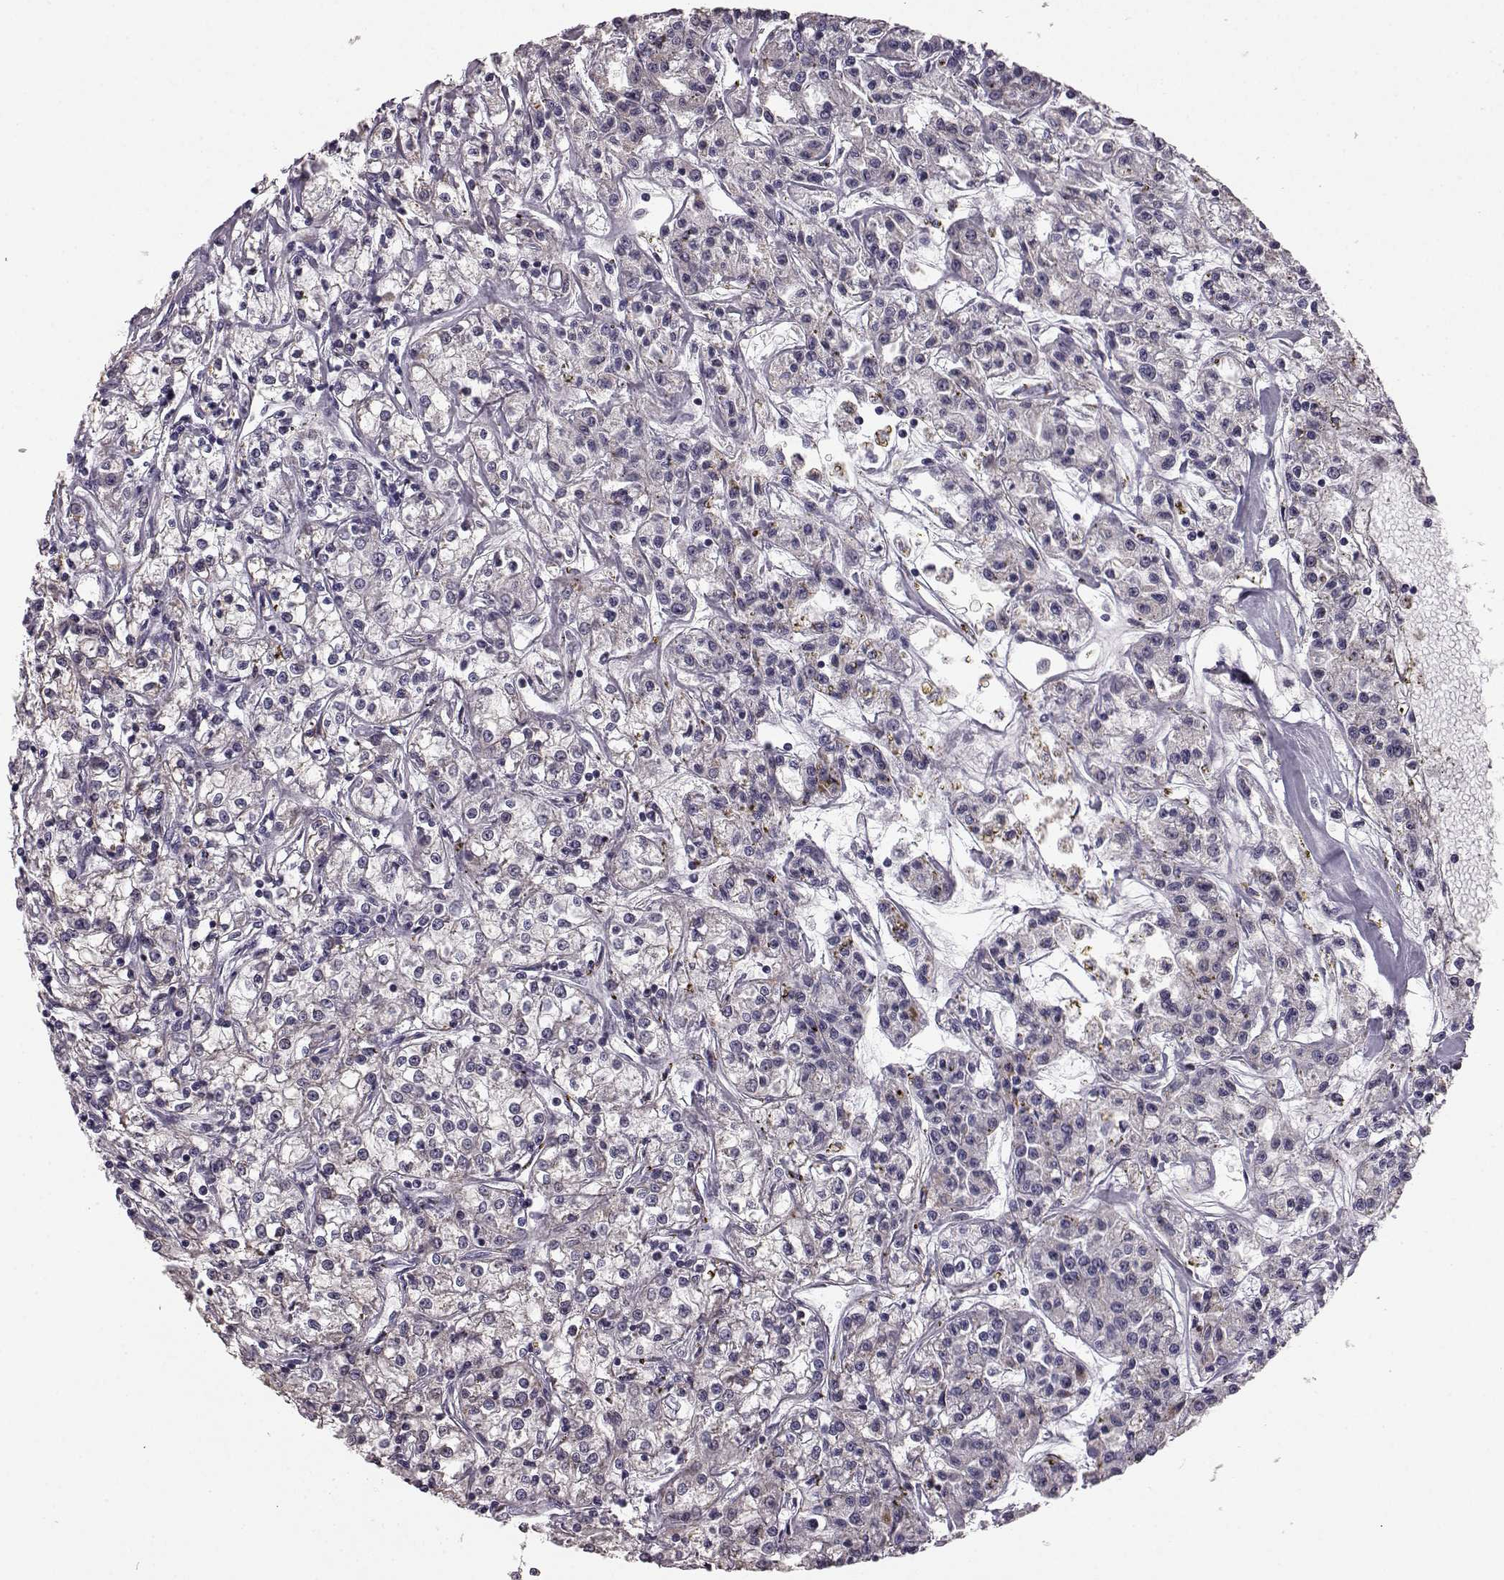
{"staining": {"intensity": "negative", "quantity": "none", "location": "none"}, "tissue": "renal cancer", "cell_type": "Tumor cells", "image_type": "cancer", "snomed": [{"axis": "morphology", "description": "Adenocarcinoma, NOS"}, {"axis": "topography", "description": "Kidney"}], "caption": "Protein analysis of renal adenocarcinoma demonstrates no significant staining in tumor cells. (Immunohistochemistry, brightfield microscopy, high magnification).", "gene": "GRK1", "patient": {"sex": "female", "age": 59}}